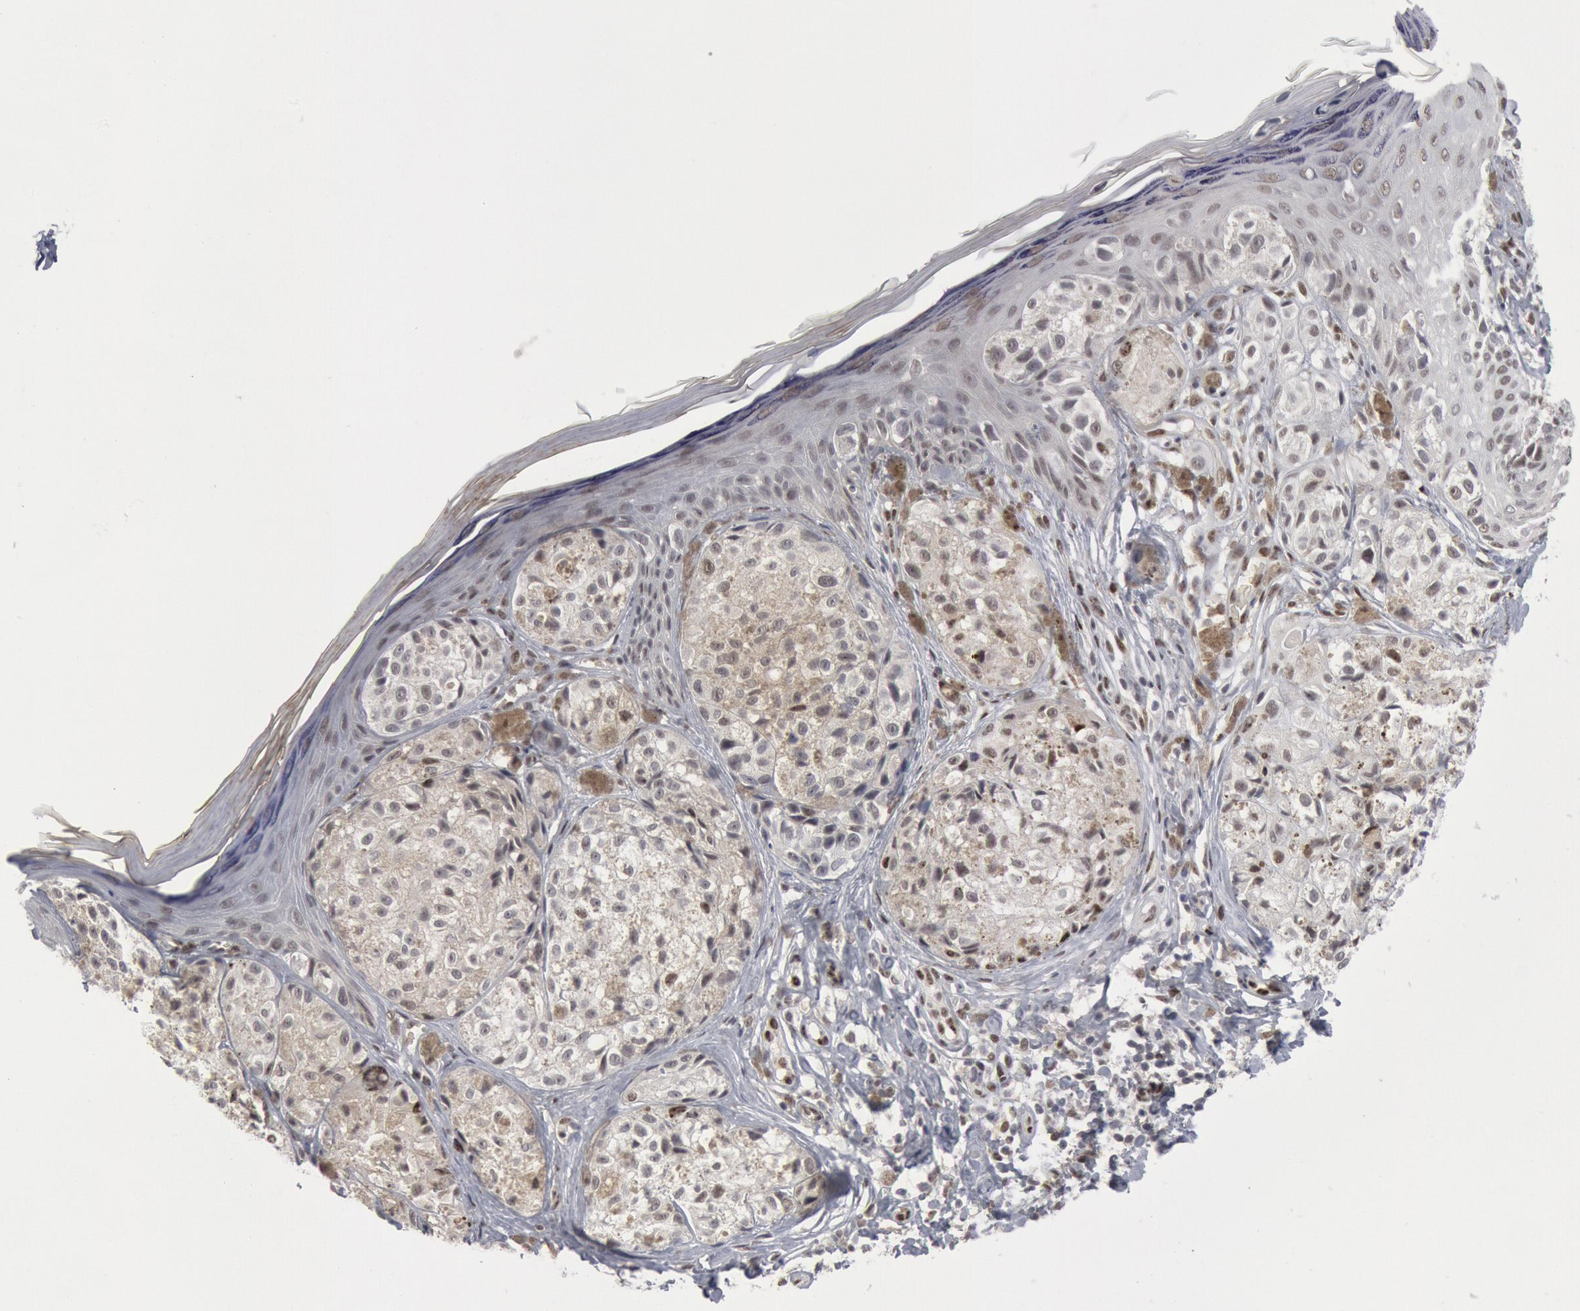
{"staining": {"intensity": "weak", "quantity": "<25%", "location": "nuclear"}, "tissue": "melanoma", "cell_type": "Tumor cells", "image_type": "cancer", "snomed": [{"axis": "morphology", "description": "Malignant melanoma, NOS"}, {"axis": "topography", "description": "Skin"}], "caption": "Melanoma stained for a protein using IHC demonstrates no expression tumor cells.", "gene": "FOXO1", "patient": {"sex": "male", "age": 57}}